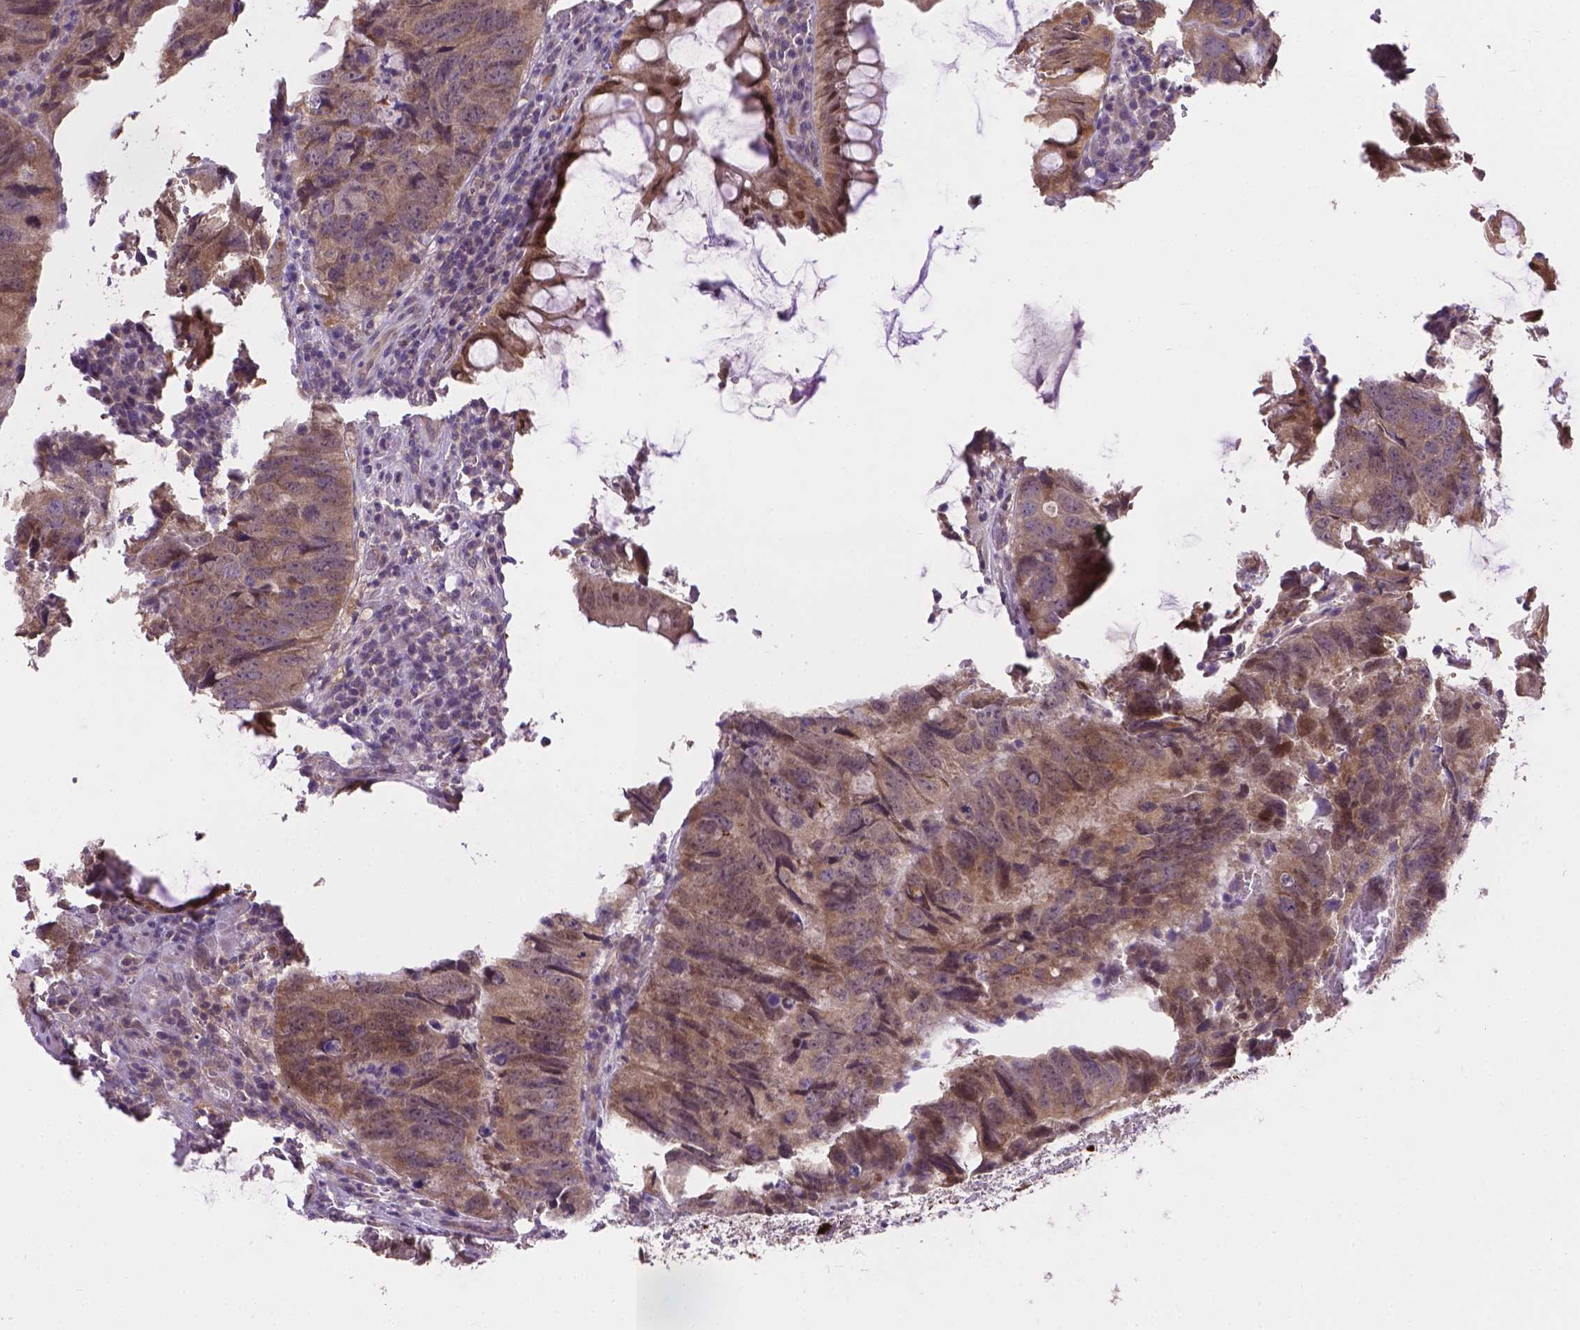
{"staining": {"intensity": "weak", "quantity": ">75%", "location": "cytoplasmic/membranous"}, "tissue": "colorectal cancer", "cell_type": "Tumor cells", "image_type": "cancer", "snomed": [{"axis": "morphology", "description": "Adenocarcinoma, NOS"}, {"axis": "topography", "description": "Colon"}], "caption": "Tumor cells reveal weak cytoplasmic/membranous staining in approximately >75% of cells in colorectal cancer (adenocarcinoma).", "gene": "IRF6", "patient": {"sex": "male", "age": 79}}